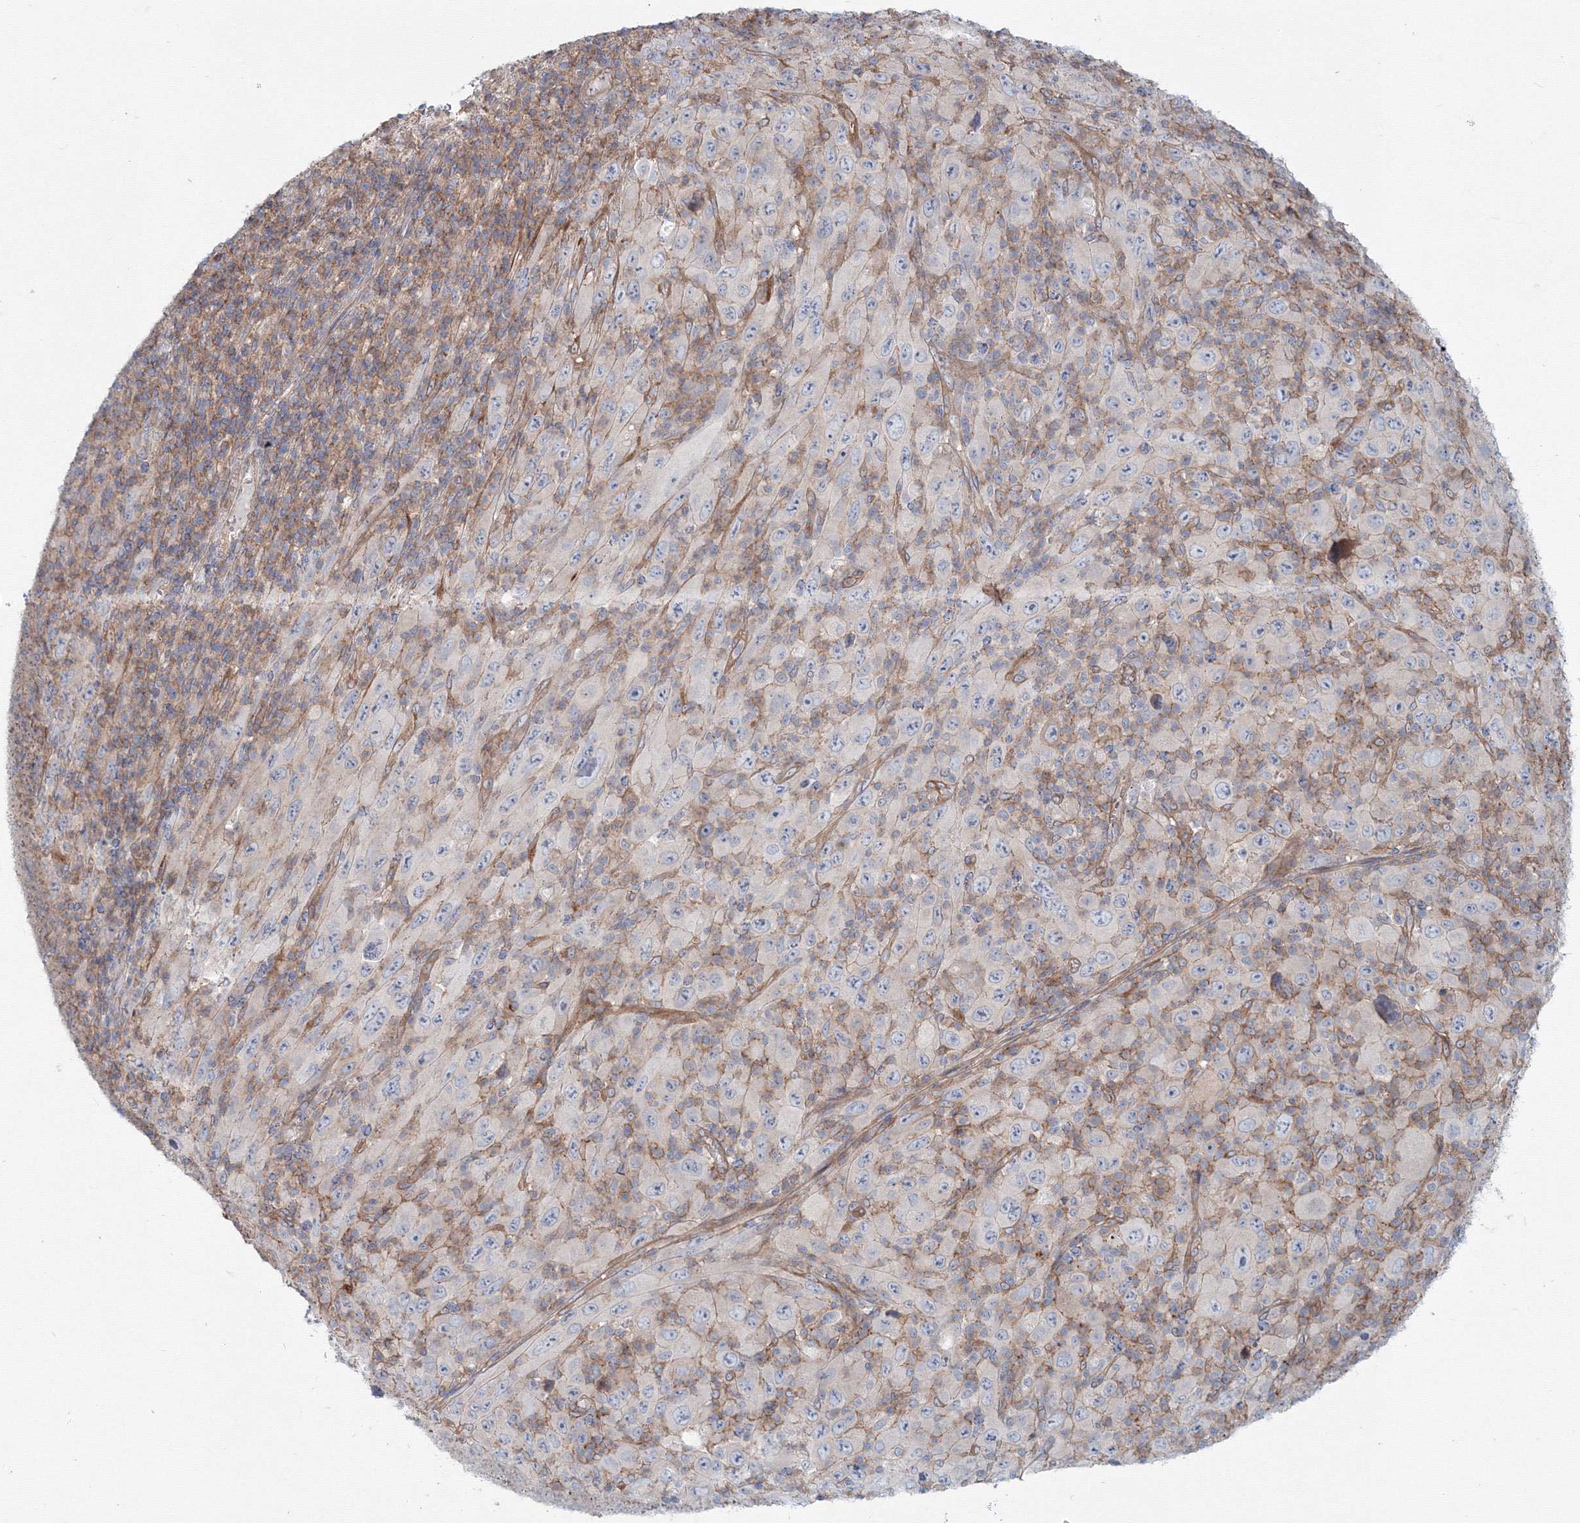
{"staining": {"intensity": "negative", "quantity": "none", "location": "none"}, "tissue": "melanoma", "cell_type": "Tumor cells", "image_type": "cancer", "snomed": [{"axis": "morphology", "description": "Malignant melanoma, Metastatic site"}, {"axis": "topography", "description": "Skin"}], "caption": "Tumor cells show no significant protein positivity in melanoma.", "gene": "SH3PXD2A", "patient": {"sex": "female", "age": 56}}